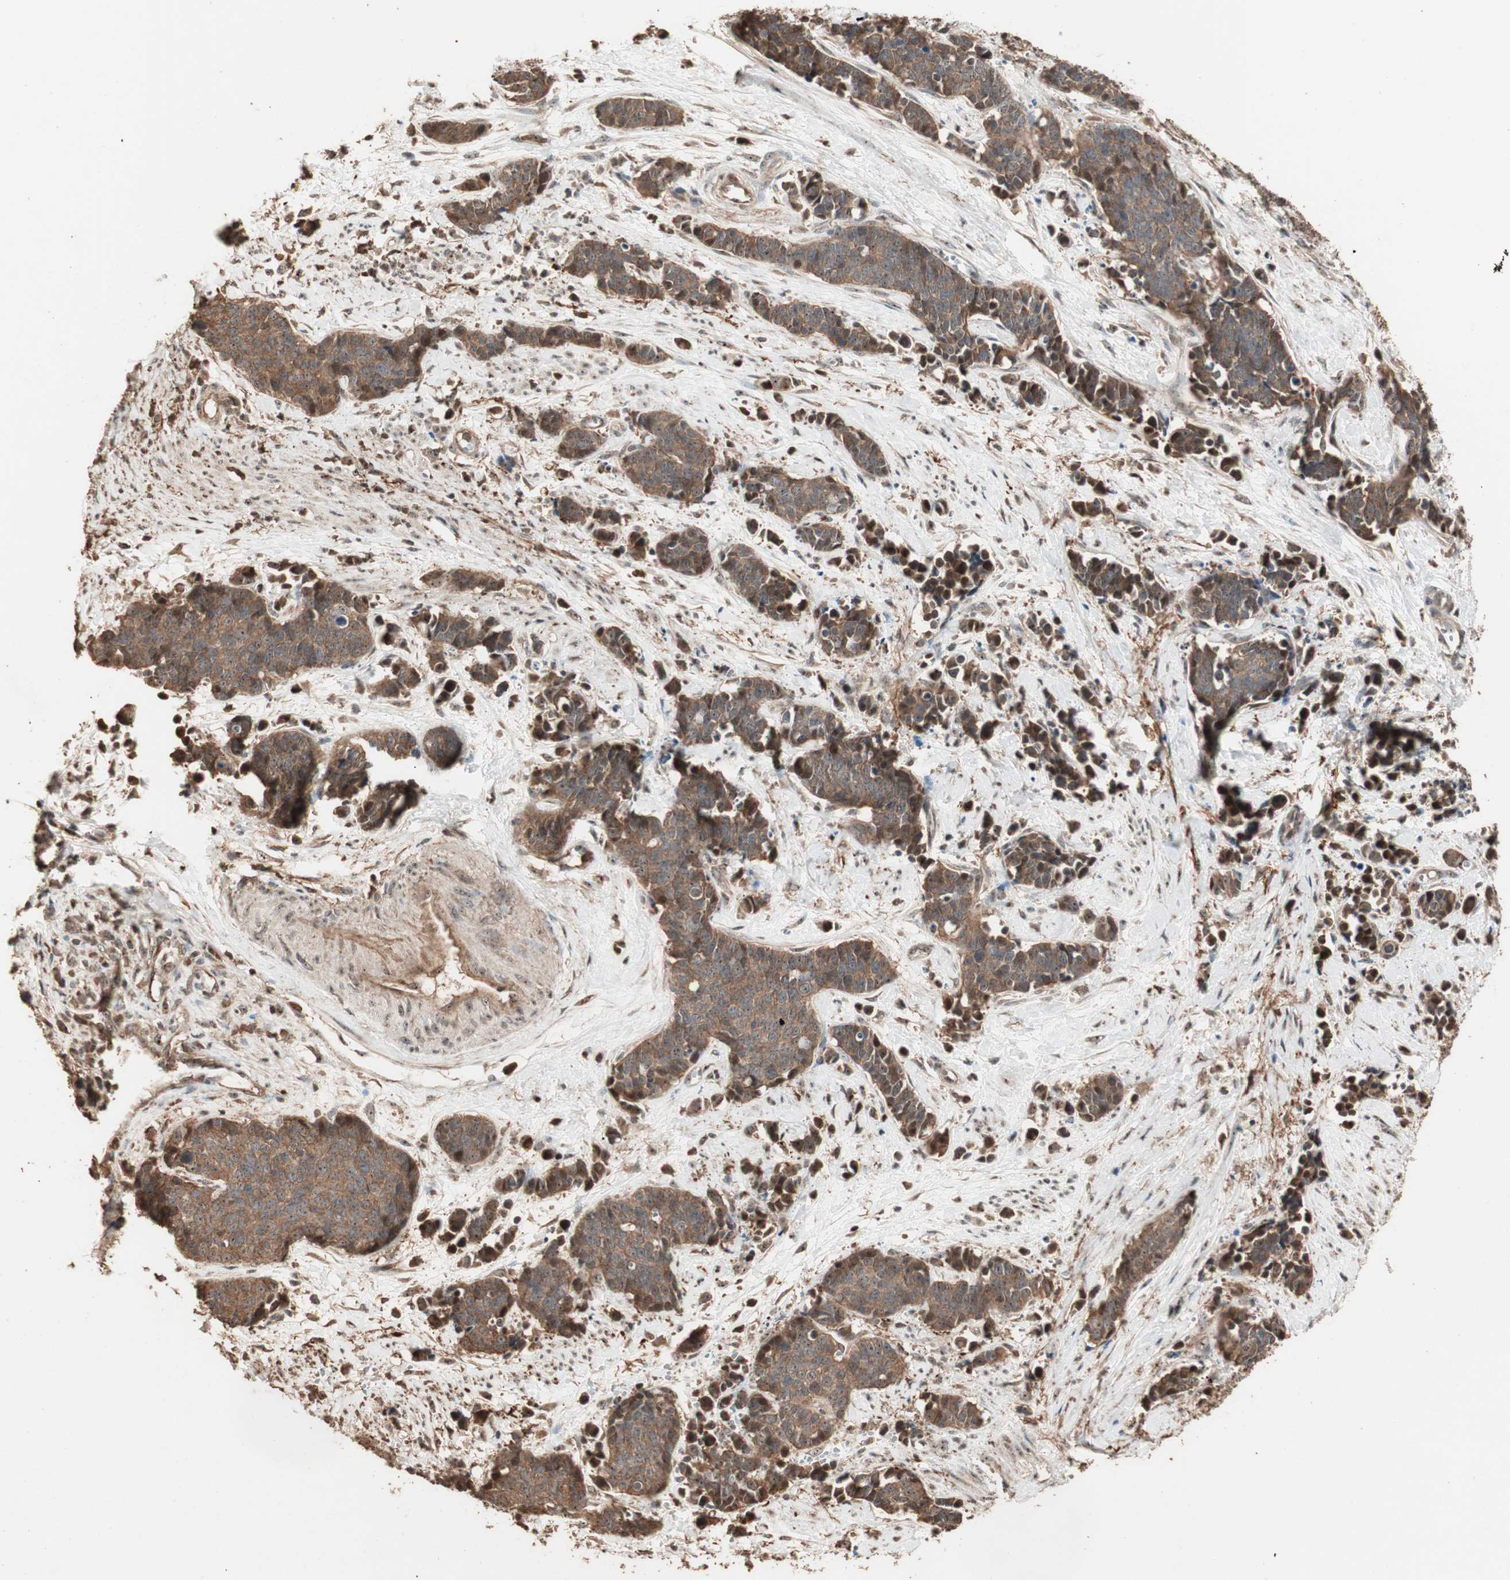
{"staining": {"intensity": "strong", "quantity": ">75%", "location": "cytoplasmic/membranous"}, "tissue": "cervical cancer", "cell_type": "Tumor cells", "image_type": "cancer", "snomed": [{"axis": "morphology", "description": "Squamous cell carcinoma, NOS"}, {"axis": "topography", "description": "Cervix"}], "caption": "A histopathology image of human cervical cancer stained for a protein reveals strong cytoplasmic/membranous brown staining in tumor cells. The protein is shown in brown color, while the nuclei are stained blue.", "gene": "USP20", "patient": {"sex": "female", "age": 35}}